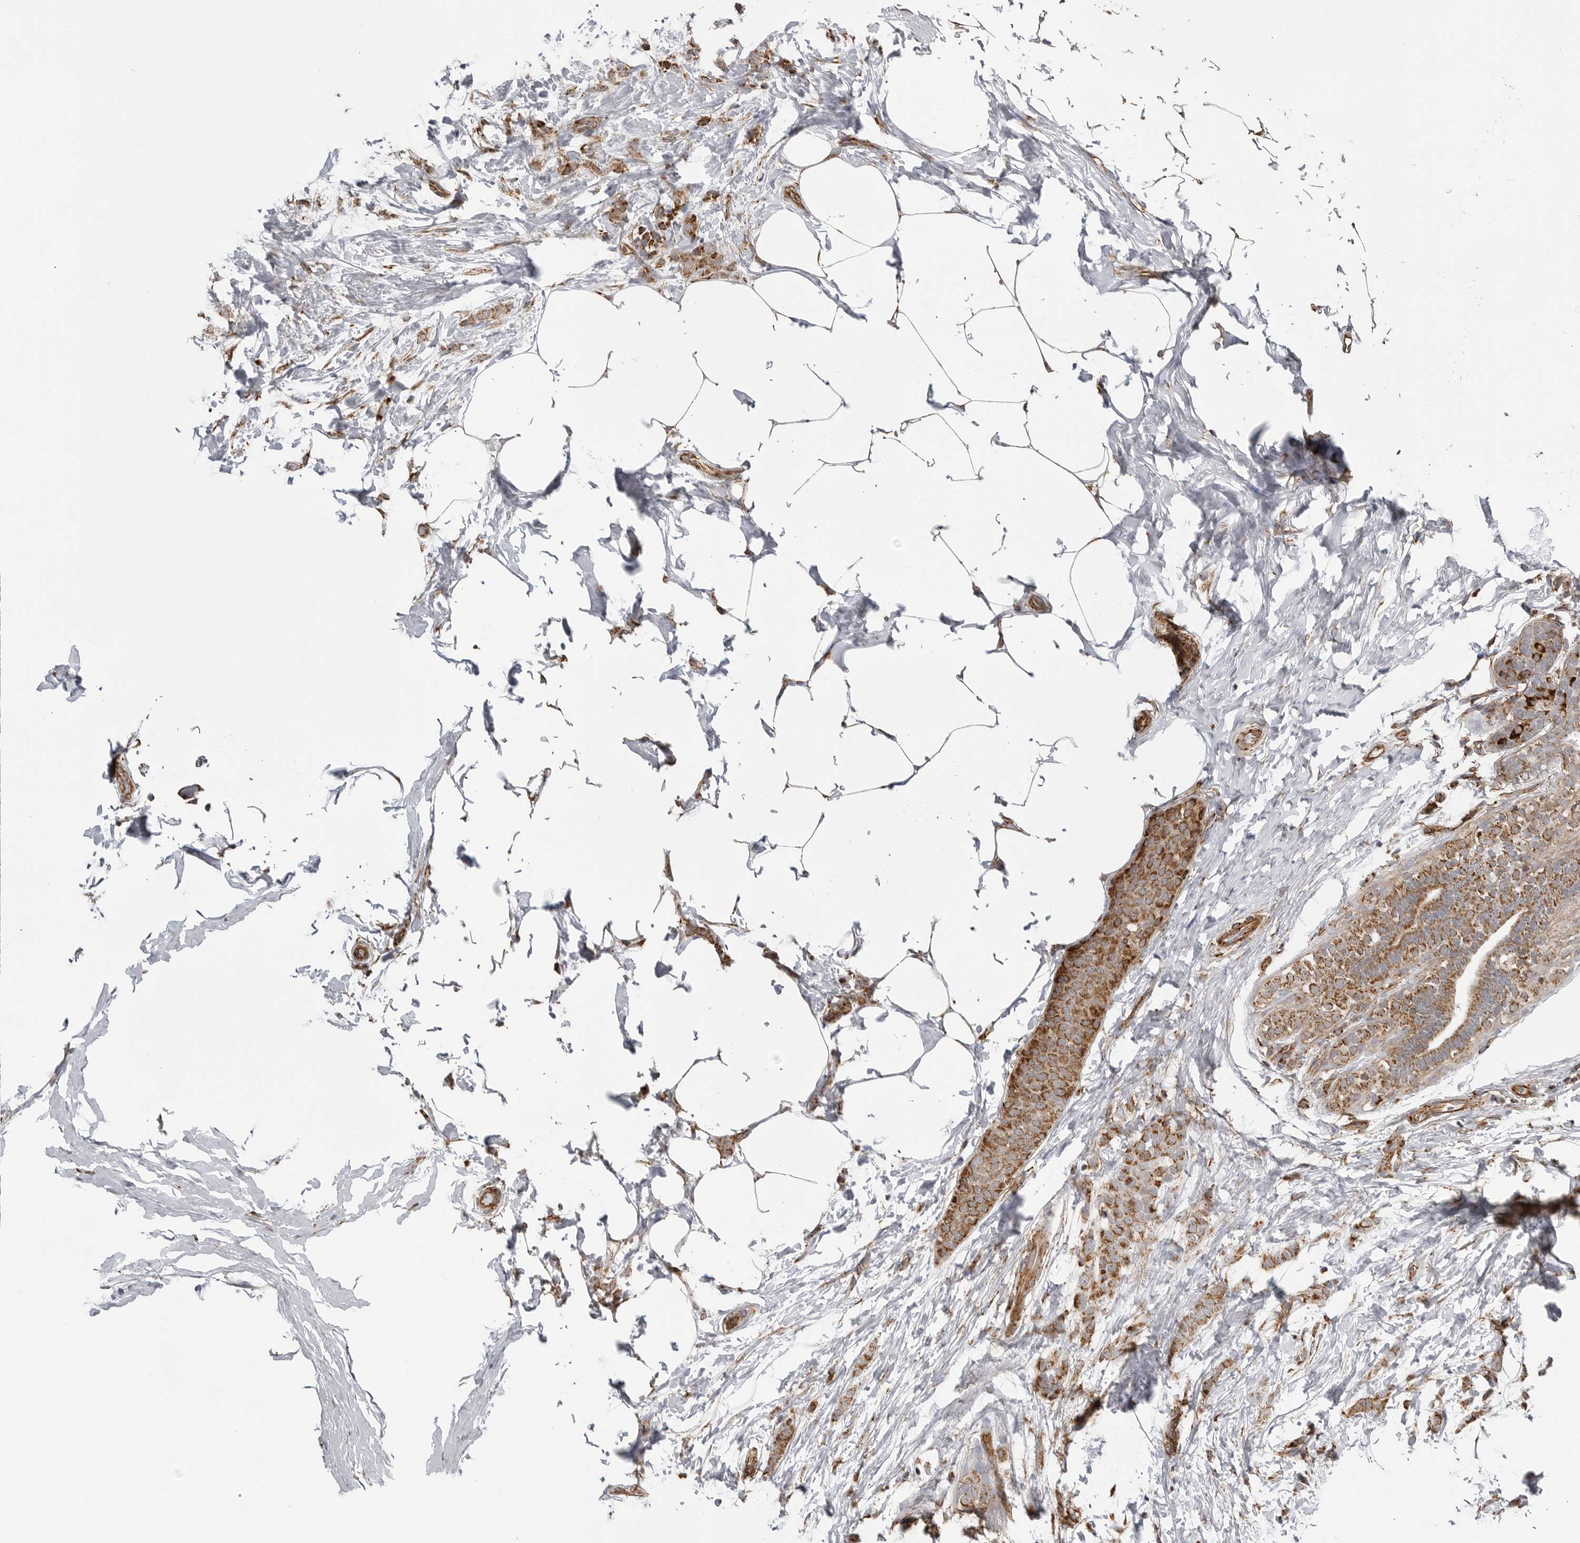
{"staining": {"intensity": "moderate", "quantity": ">75%", "location": "cytoplasmic/membranous"}, "tissue": "breast cancer", "cell_type": "Tumor cells", "image_type": "cancer", "snomed": [{"axis": "morphology", "description": "Lobular carcinoma, in situ"}, {"axis": "morphology", "description": "Lobular carcinoma"}, {"axis": "topography", "description": "Breast"}], "caption": "Protein staining reveals moderate cytoplasmic/membranous positivity in approximately >75% of tumor cells in lobular carcinoma (breast).", "gene": "FH", "patient": {"sex": "female", "age": 41}}